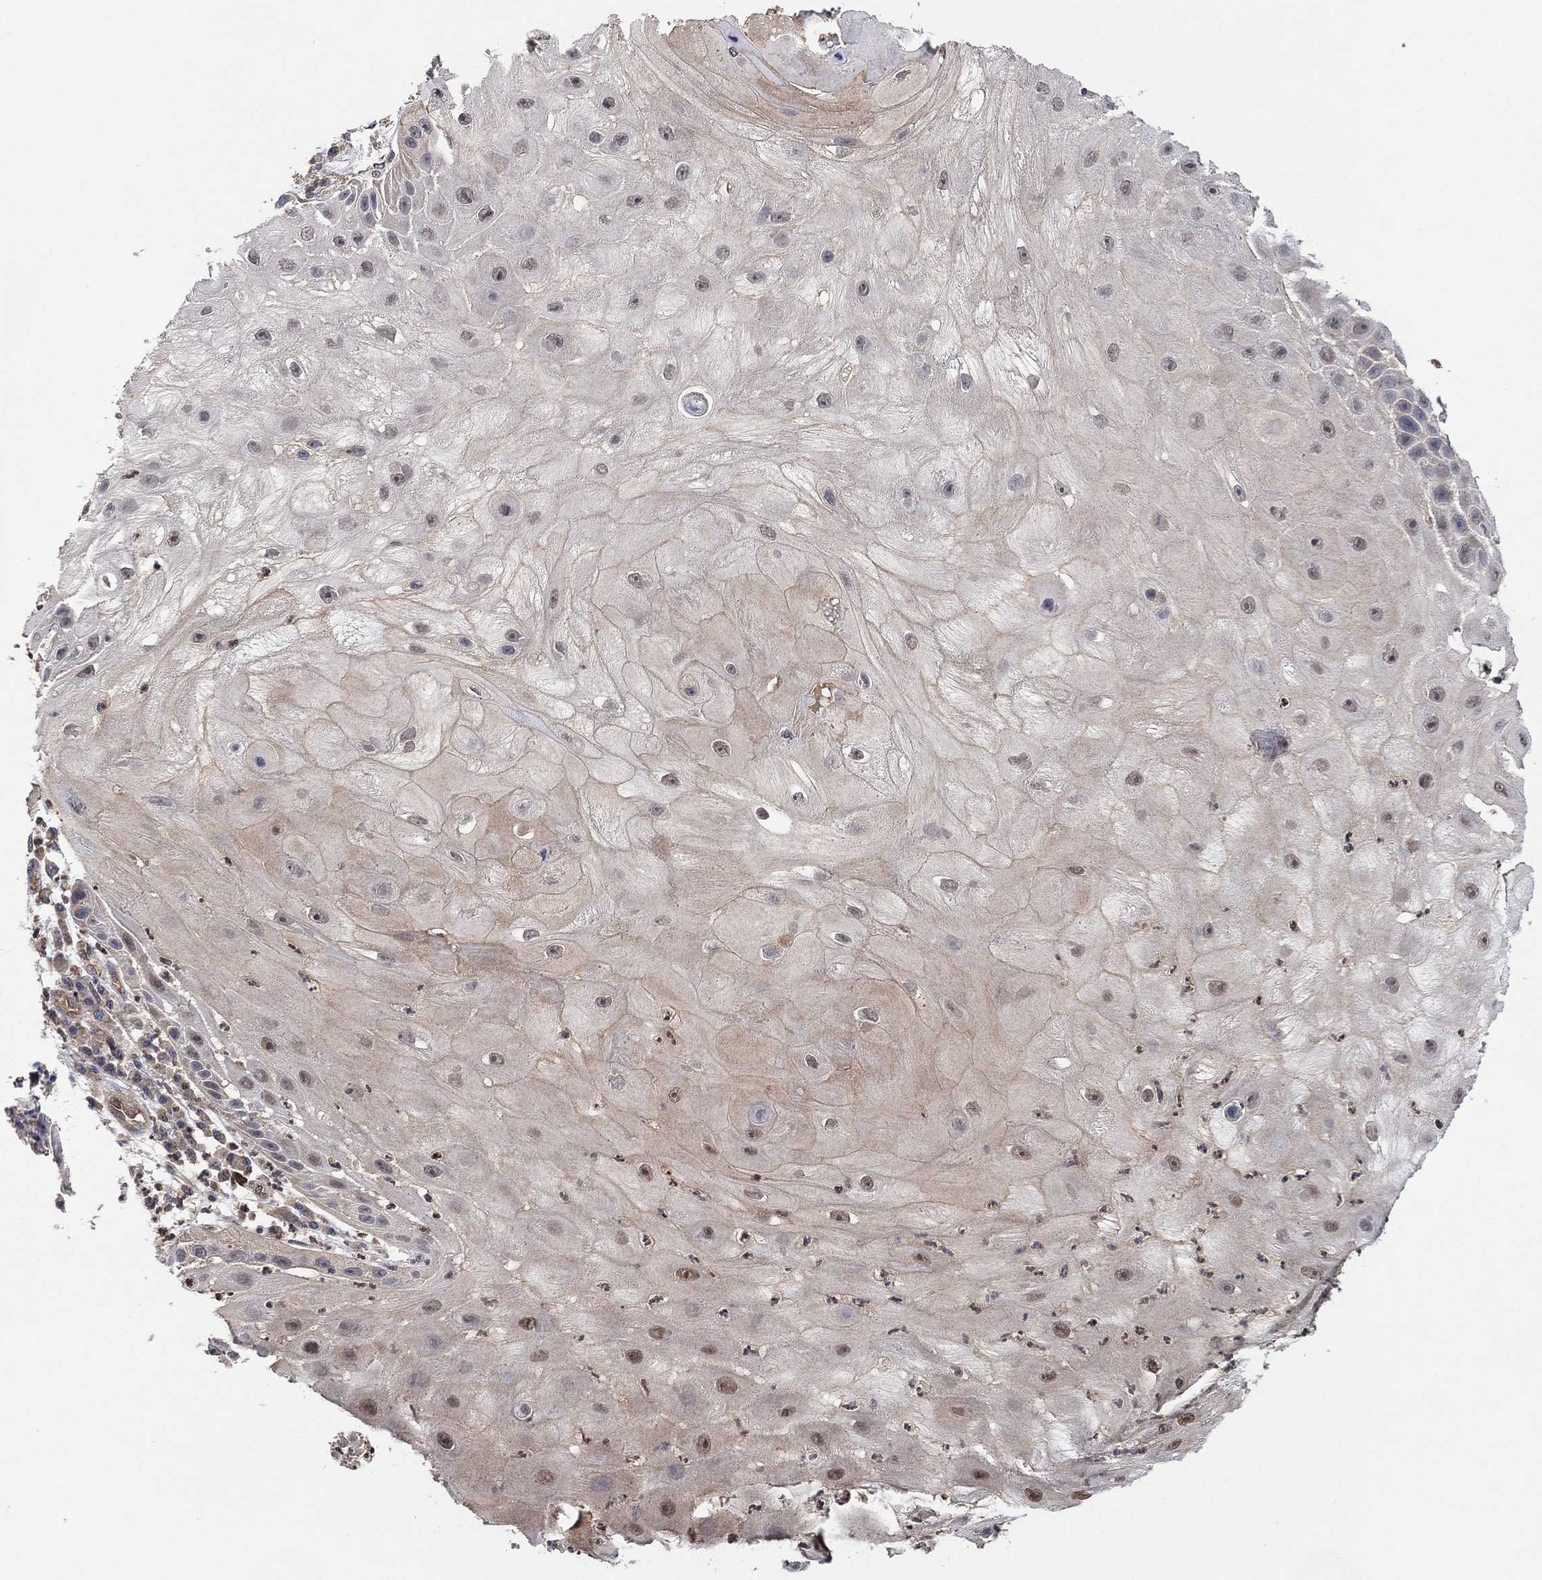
{"staining": {"intensity": "negative", "quantity": "none", "location": "none"}, "tissue": "skin cancer", "cell_type": "Tumor cells", "image_type": "cancer", "snomed": [{"axis": "morphology", "description": "Normal tissue, NOS"}, {"axis": "morphology", "description": "Squamous cell carcinoma, NOS"}, {"axis": "topography", "description": "Skin"}], "caption": "Squamous cell carcinoma (skin) was stained to show a protein in brown. There is no significant expression in tumor cells.", "gene": "MCUR1", "patient": {"sex": "male", "age": 79}}